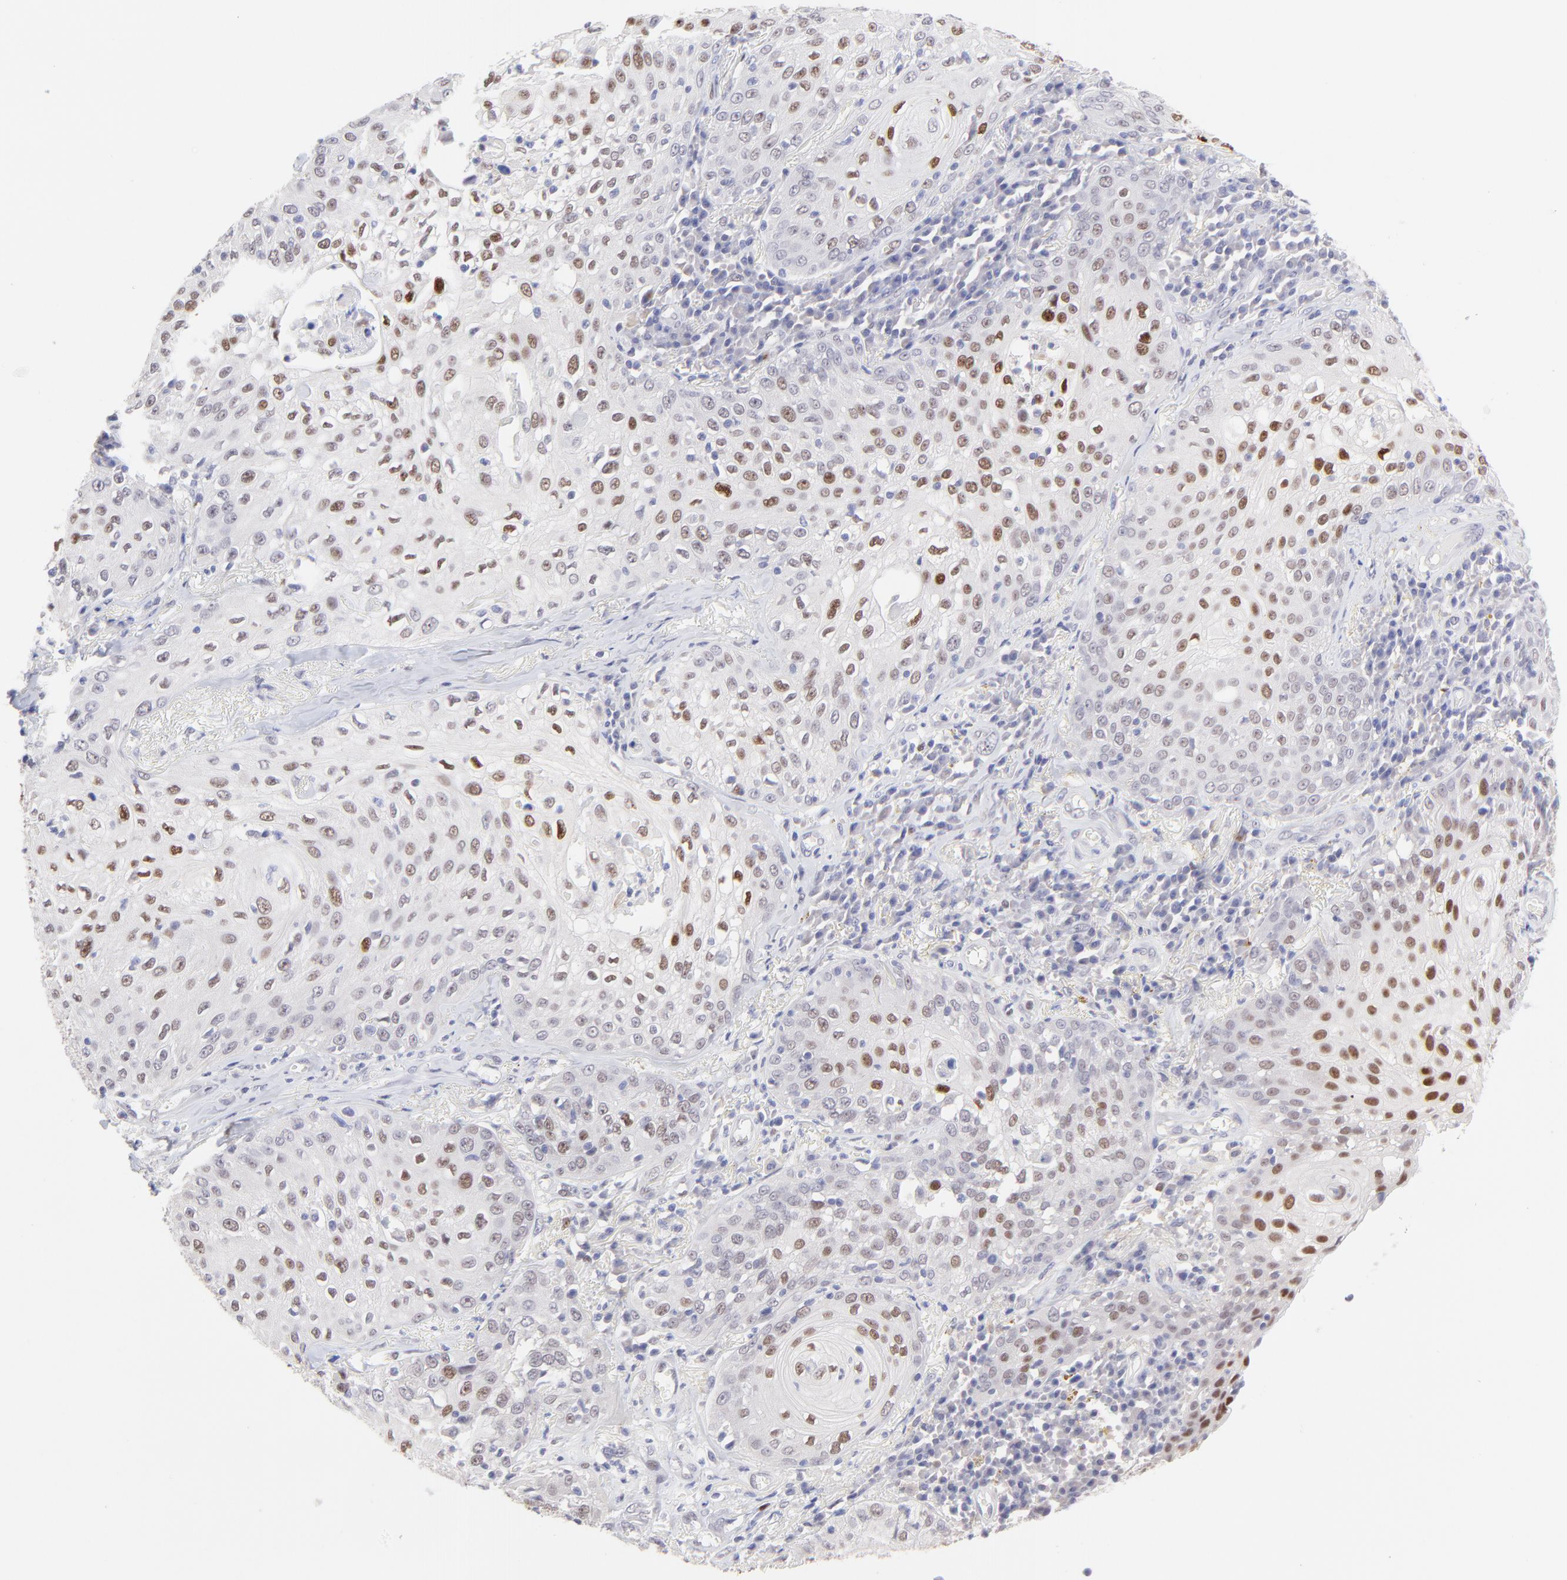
{"staining": {"intensity": "strong", "quantity": "25%-75%", "location": "nuclear"}, "tissue": "skin cancer", "cell_type": "Tumor cells", "image_type": "cancer", "snomed": [{"axis": "morphology", "description": "Squamous cell carcinoma, NOS"}, {"axis": "topography", "description": "Skin"}], "caption": "A brown stain highlights strong nuclear expression of a protein in squamous cell carcinoma (skin) tumor cells. The protein of interest is shown in brown color, while the nuclei are stained blue.", "gene": "KLF4", "patient": {"sex": "male", "age": 65}}